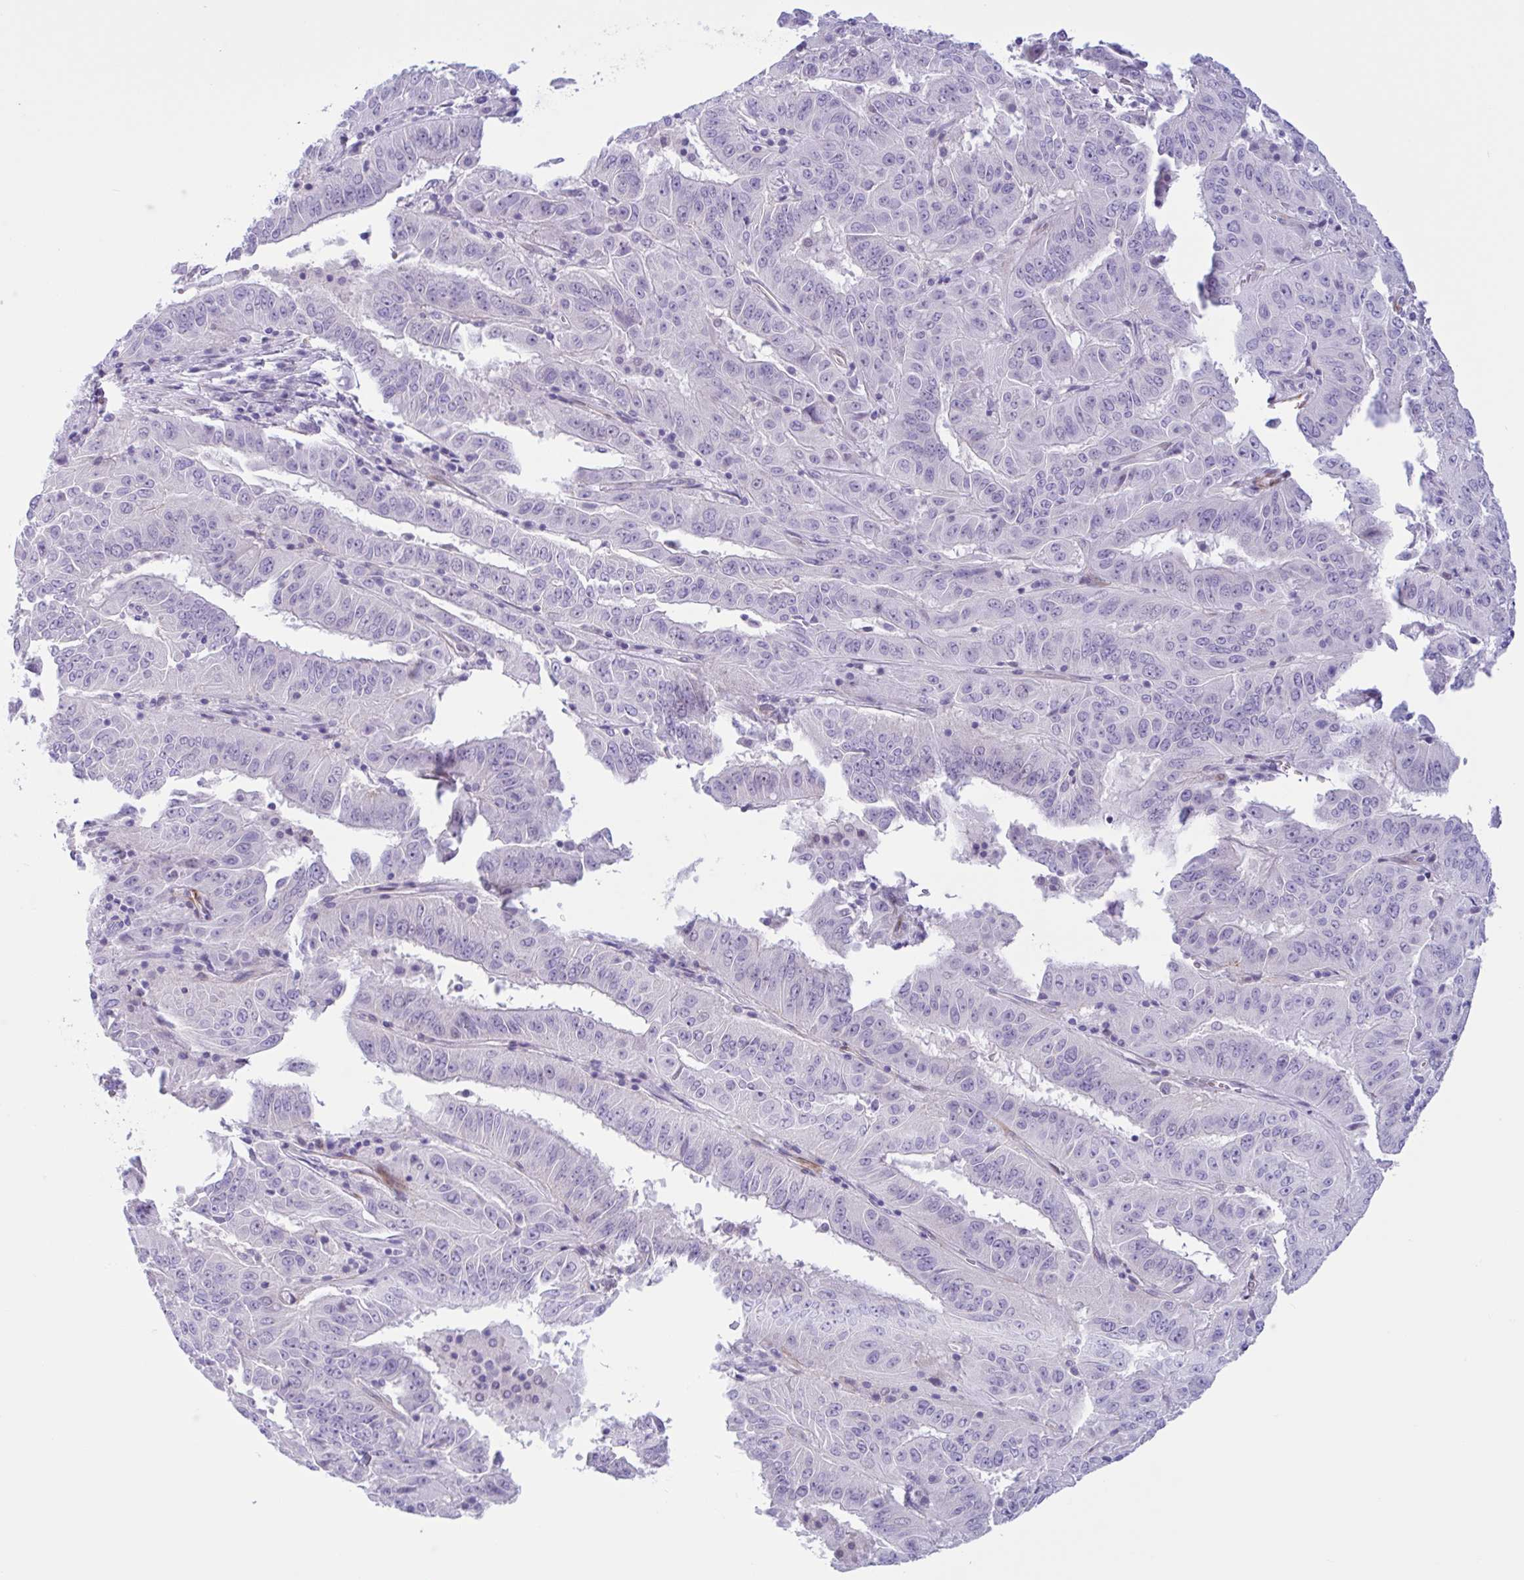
{"staining": {"intensity": "negative", "quantity": "none", "location": "none"}, "tissue": "pancreatic cancer", "cell_type": "Tumor cells", "image_type": "cancer", "snomed": [{"axis": "morphology", "description": "Adenocarcinoma, NOS"}, {"axis": "topography", "description": "Pancreas"}], "caption": "There is no significant positivity in tumor cells of pancreatic cancer. (Stains: DAB (3,3'-diaminobenzidine) immunohistochemistry with hematoxylin counter stain, Microscopy: brightfield microscopy at high magnification).", "gene": "AHCYL2", "patient": {"sex": "male", "age": 63}}